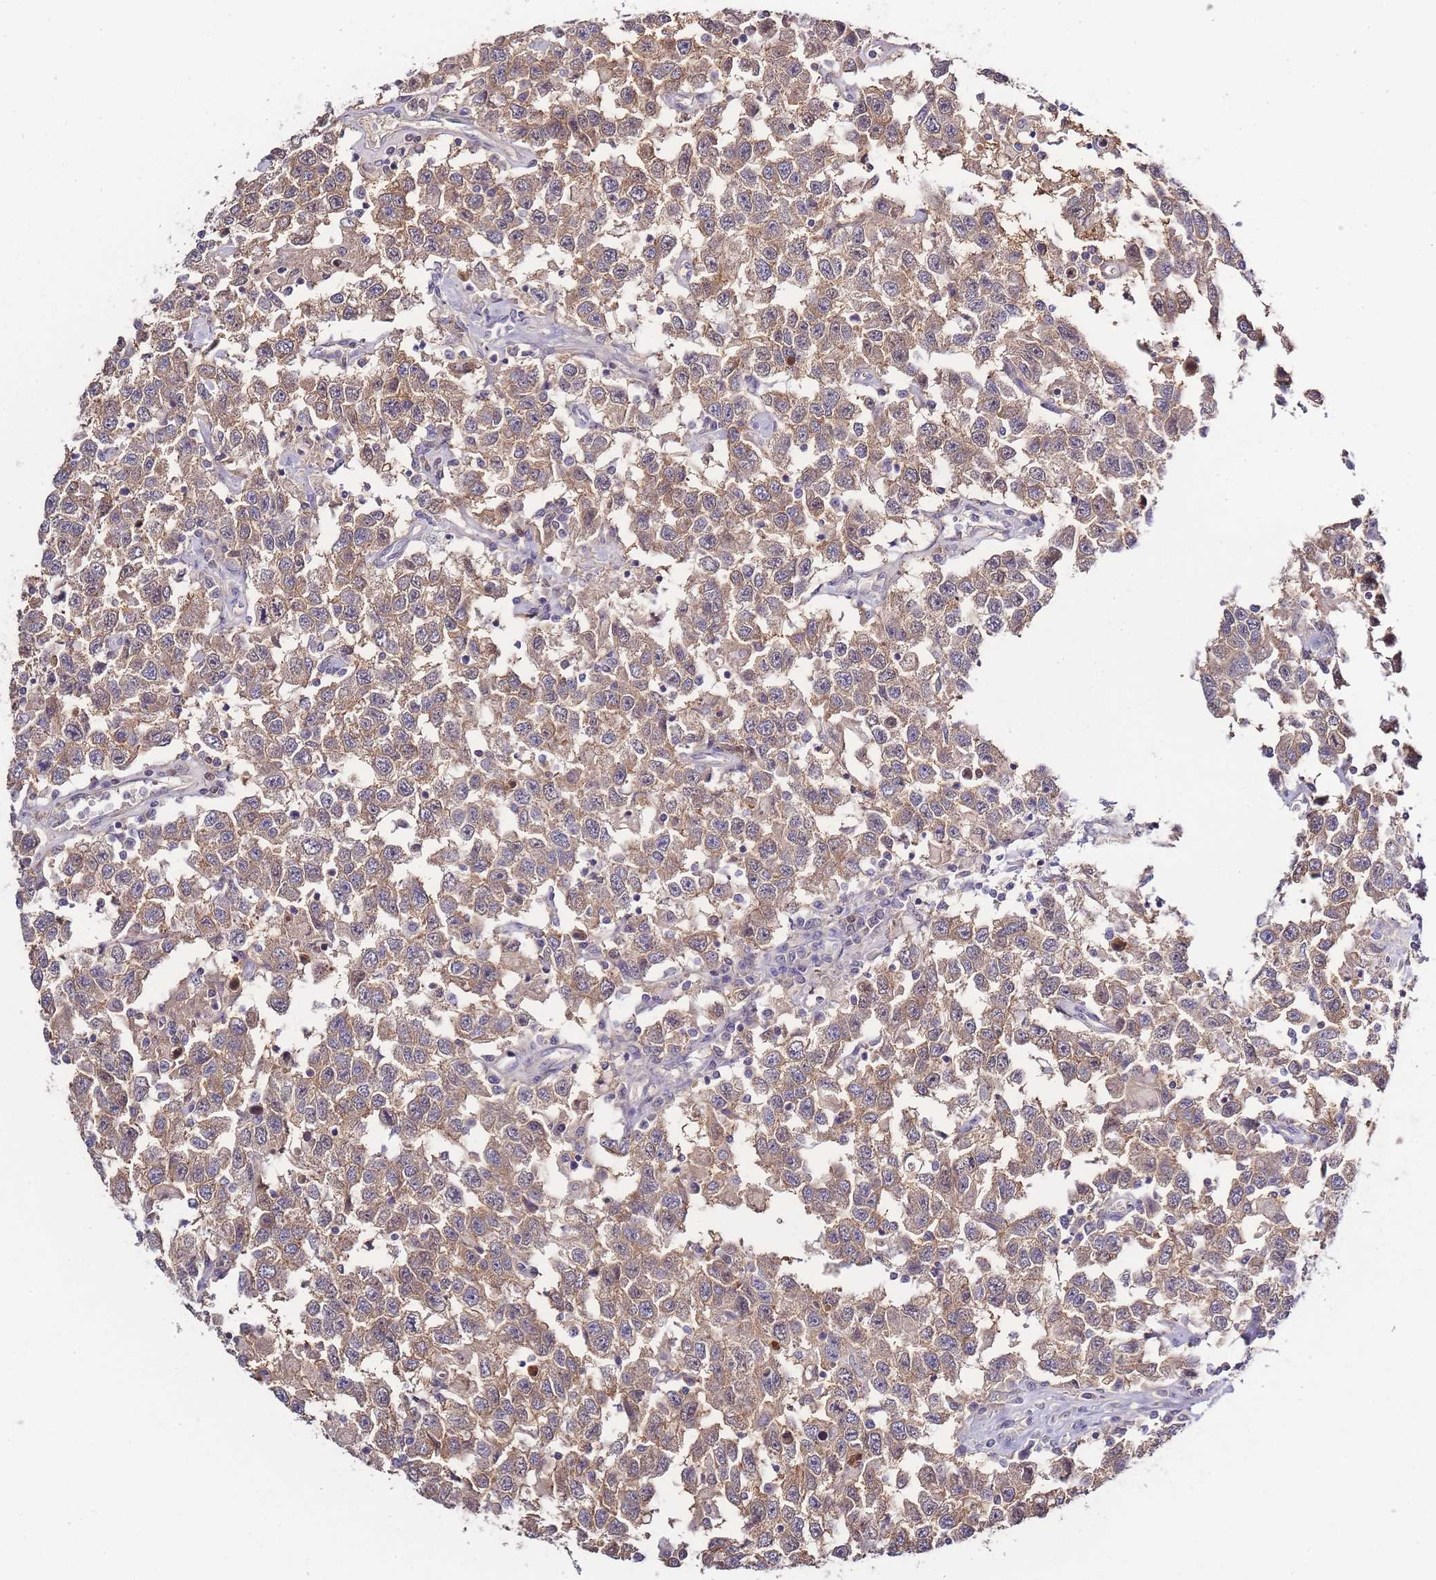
{"staining": {"intensity": "moderate", "quantity": ">75%", "location": "cytoplasmic/membranous"}, "tissue": "testis cancer", "cell_type": "Tumor cells", "image_type": "cancer", "snomed": [{"axis": "morphology", "description": "Seminoma, NOS"}, {"axis": "topography", "description": "Testis"}], "caption": "This image demonstrates immunohistochemistry staining of testis seminoma, with medium moderate cytoplasmic/membranous expression in about >75% of tumor cells.", "gene": "SPHKAP", "patient": {"sex": "male", "age": 41}}